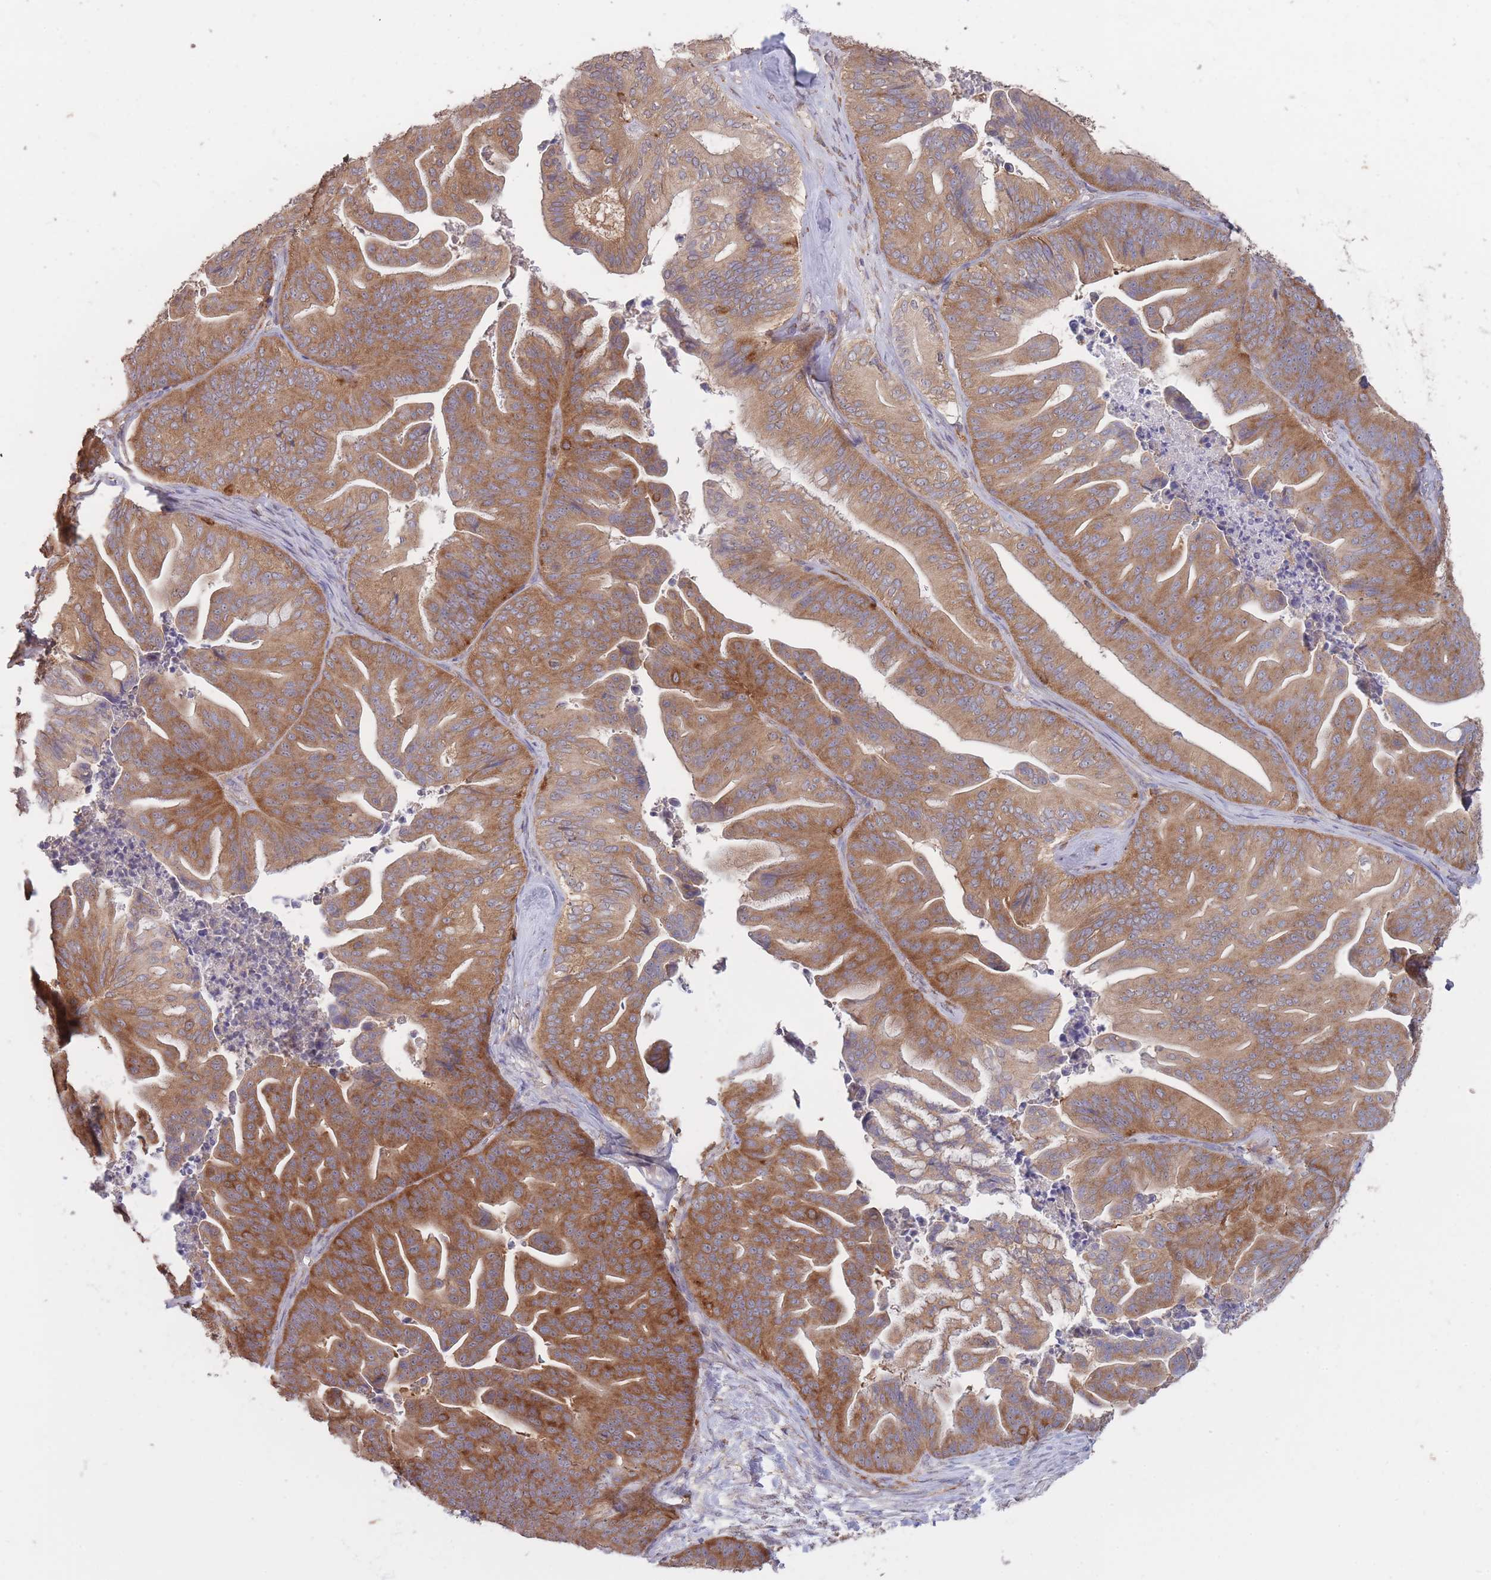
{"staining": {"intensity": "moderate", "quantity": ">75%", "location": "cytoplasmic/membranous"}, "tissue": "ovarian cancer", "cell_type": "Tumor cells", "image_type": "cancer", "snomed": [{"axis": "morphology", "description": "Cystadenocarcinoma, mucinous, NOS"}, {"axis": "topography", "description": "Ovary"}], "caption": "Immunohistochemical staining of ovarian cancer shows medium levels of moderate cytoplasmic/membranous protein staining in about >75% of tumor cells.", "gene": "GMIP", "patient": {"sex": "female", "age": 67}}